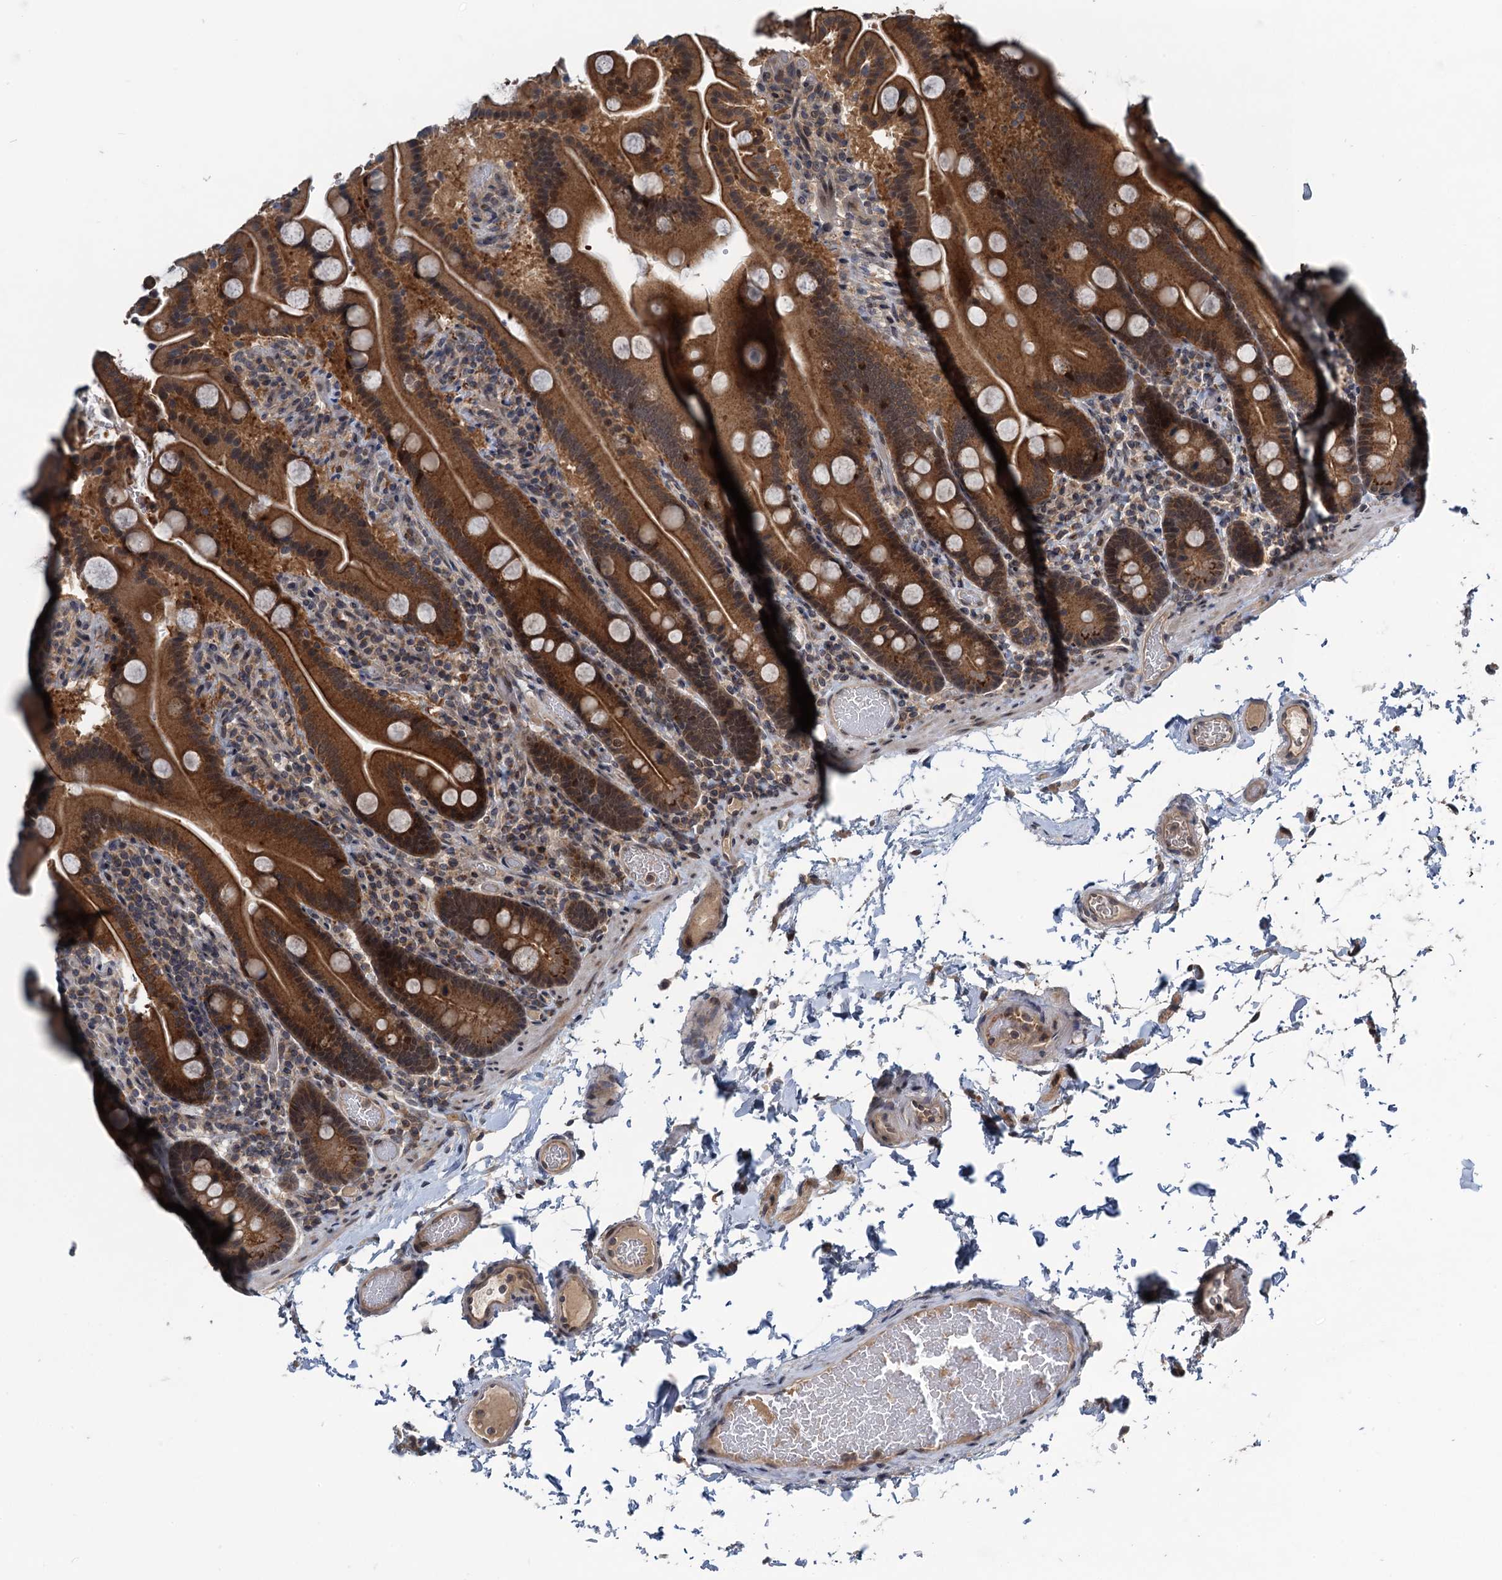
{"staining": {"intensity": "strong", "quantity": ">75%", "location": "cytoplasmic/membranous"}, "tissue": "duodenum", "cell_type": "Glandular cells", "image_type": "normal", "snomed": [{"axis": "morphology", "description": "Normal tissue, NOS"}, {"axis": "topography", "description": "Duodenum"}], "caption": "Duodenum stained for a protein (brown) demonstrates strong cytoplasmic/membranous positive staining in about >75% of glandular cells.", "gene": "RNF165", "patient": {"sex": "male", "age": 55}}